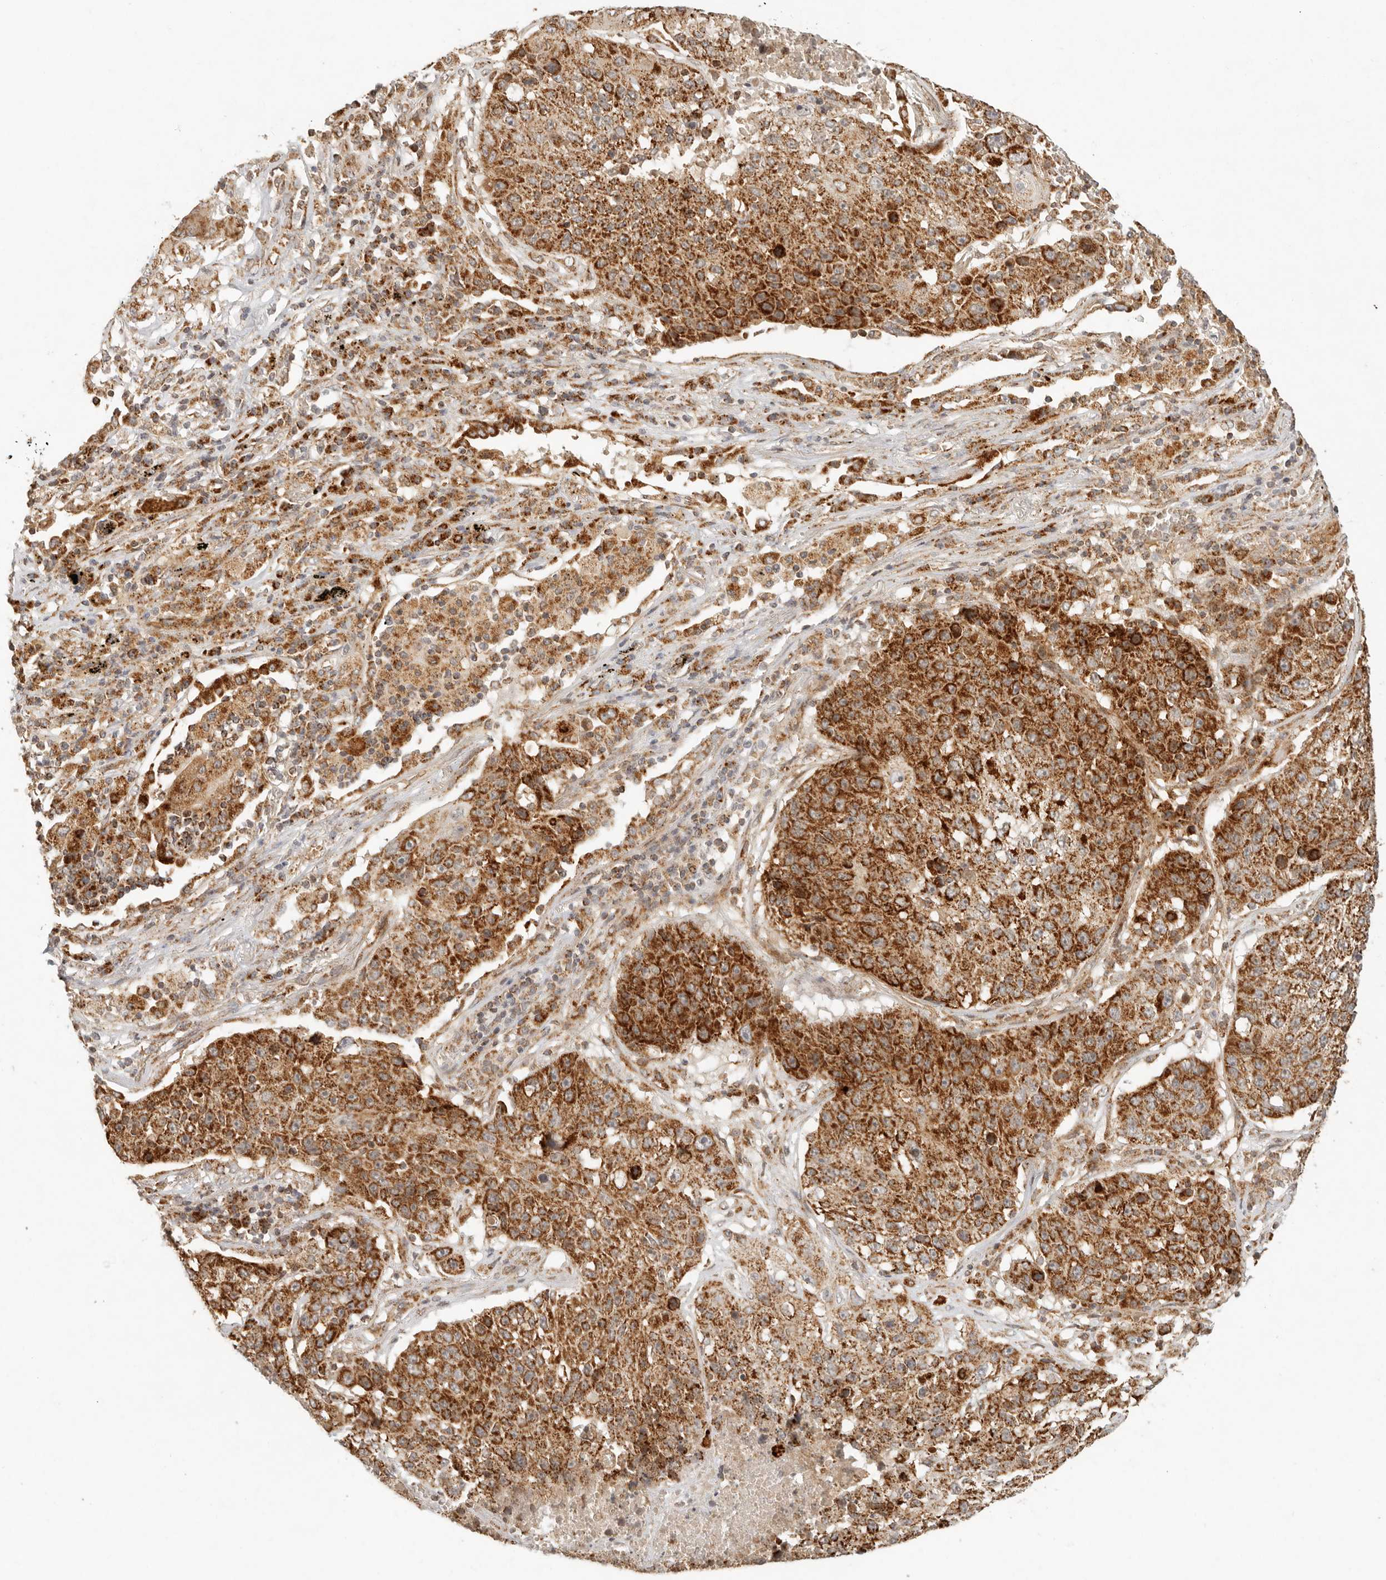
{"staining": {"intensity": "strong", "quantity": ">75%", "location": "cytoplasmic/membranous"}, "tissue": "lung cancer", "cell_type": "Tumor cells", "image_type": "cancer", "snomed": [{"axis": "morphology", "description": "Squamous cell carcinoma, NOS"}, {"axis": "topography", "description": "Lung"}], "caption": "This is an image of immunohistochemistry (IHC) staining of lung cancer (squamous cell carcinoma), which shows strong staining in the cytoplasmic/membranous of tumor cells.", "gene": "MRPL55", "patient": {"sex": "male", "age": 61}}